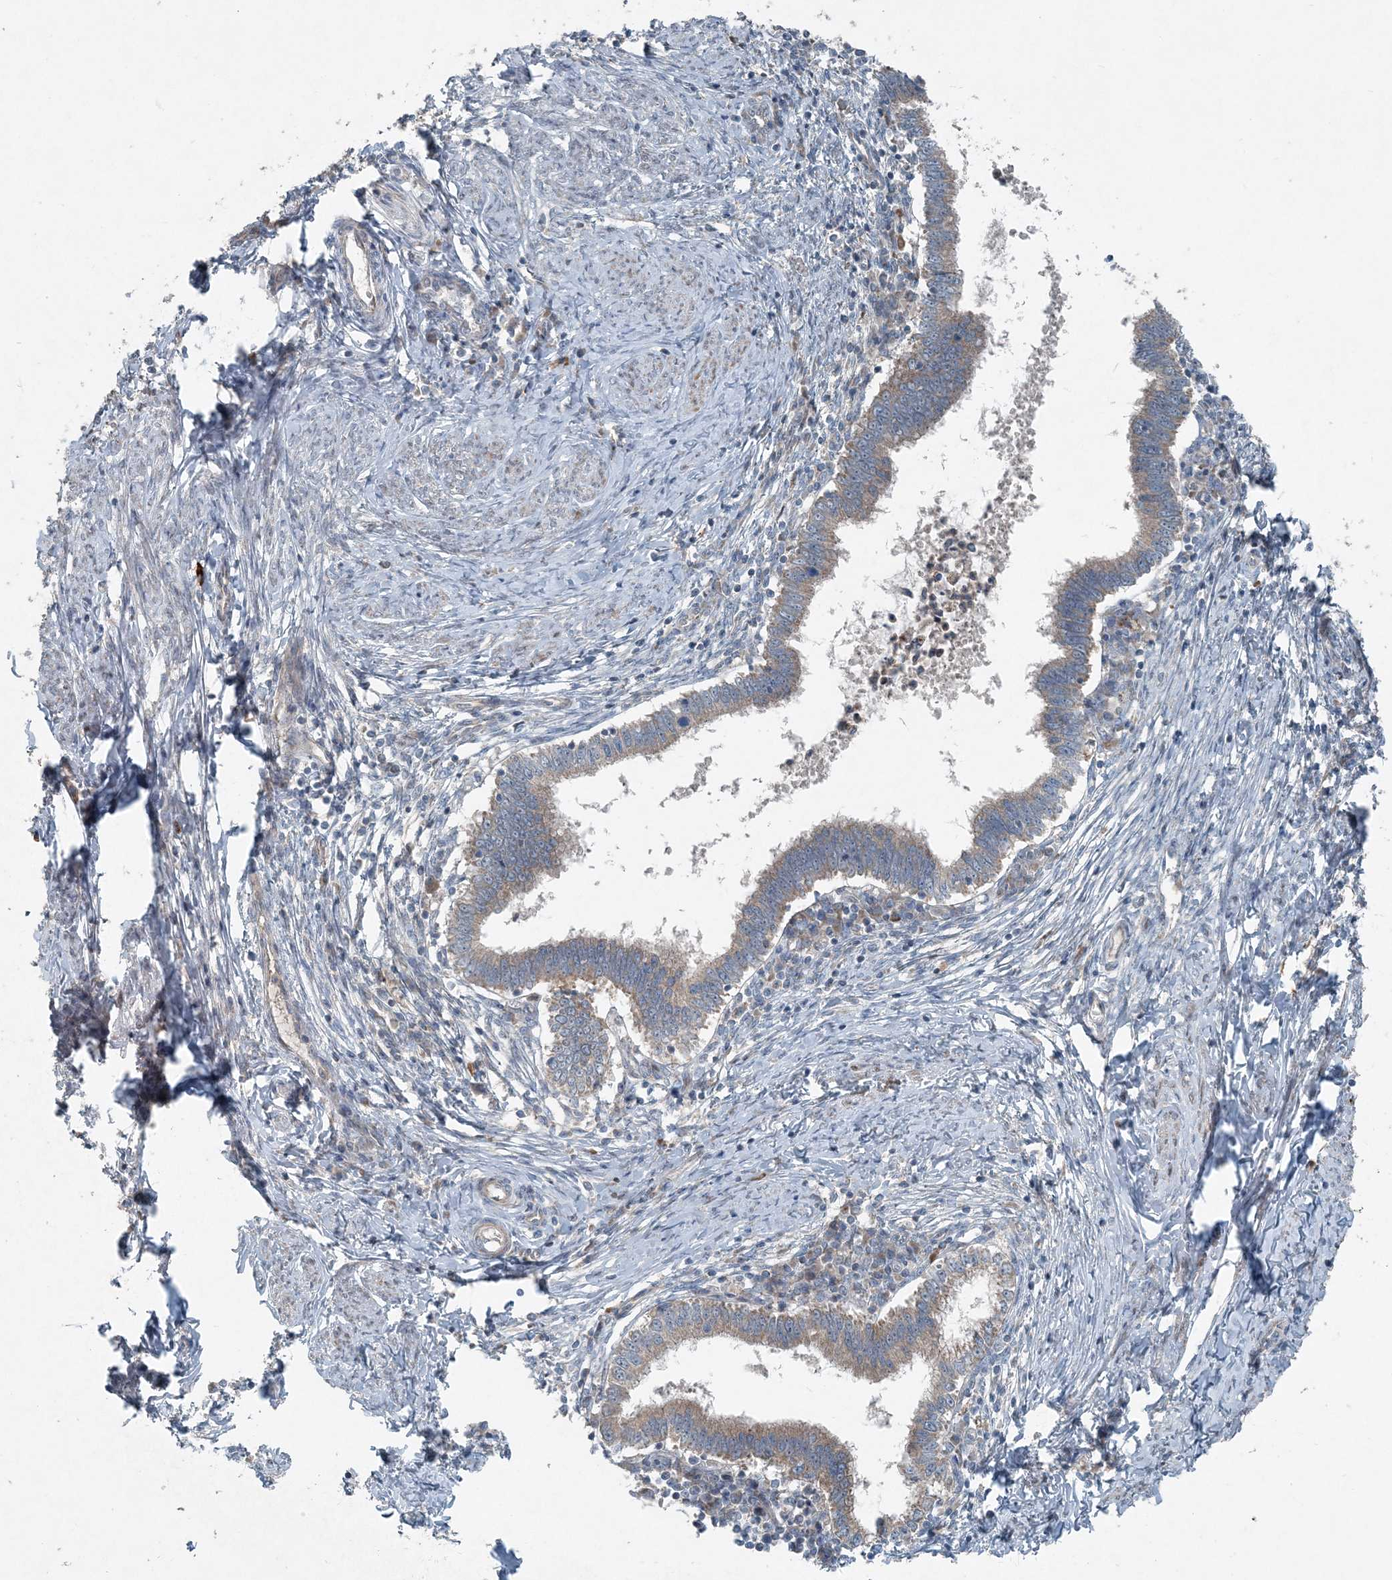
{"staining": {"intensity": "moderate", "quantity": ">75%", "location": "cytoplasmic/membranous"}, "tissue": "cervical cancer", "cell_type": "Tumor cells", "image_type": "cancer", "snomed": [{"axis": "morphology", "description": "Adenocarcinoma, NOS"}, {"axis": "topography", "description": "Cervix"}], "caption": "High-magnification brightfield microscopy of adenocarcinoma (cervical) stained with DAB (3,3'-diaminobenzidine) (brown) and counterstained with hematoxylin (blue). tumor cells exhibit moderate cytoplasmic/membranous positivity is present in approximately>75% of cells. The staining was performed using DAB (3,3'-diaminobenzidine) to visualize the protein expression in brown, while the nuclei were stained in blue with hematoxylin (Magnification: 20x).", "gene": "INTU", "patient": {"sex": "female", "age": 36}}